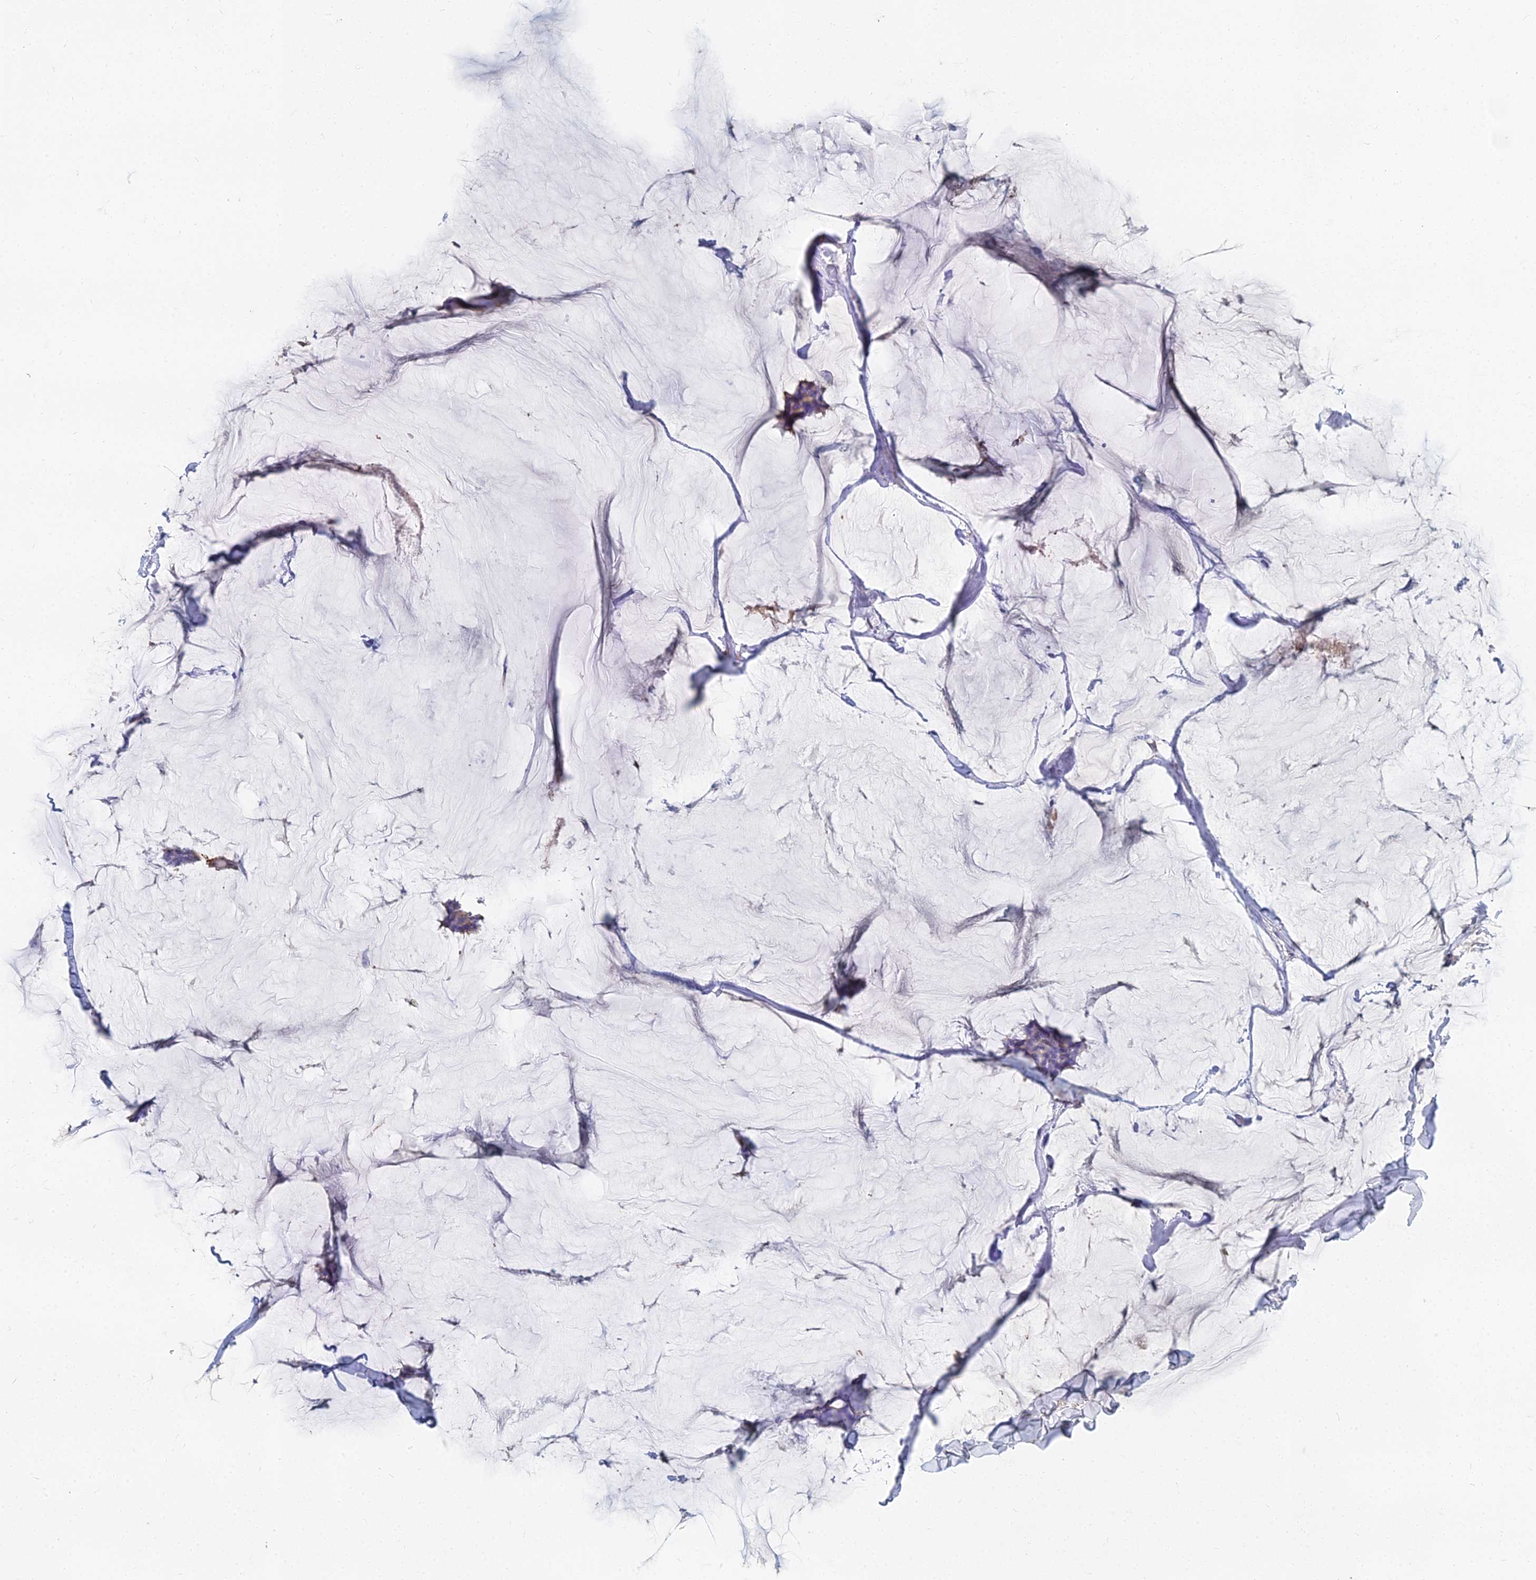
{"staining": {"intensity": "negative", "quantity": "none", "location": "none"}, "tissue": "breast cancer", "cell_type": "Tumor cells", "image_type": "cancer", "snomed": [{"axis": "morphology", "description": "Duct carcinoma"}, {"axis": "topography", "description": "Breast"}], "caption": "Immunohistochemistry (IHC) micrograph of human breast cancer (infiltrating ductal carcinoma) stained for a protein (brown), which shows no expression in tumor cells.", "gene": "GPR42", "patient": {"sex": "female", "age": 93}}